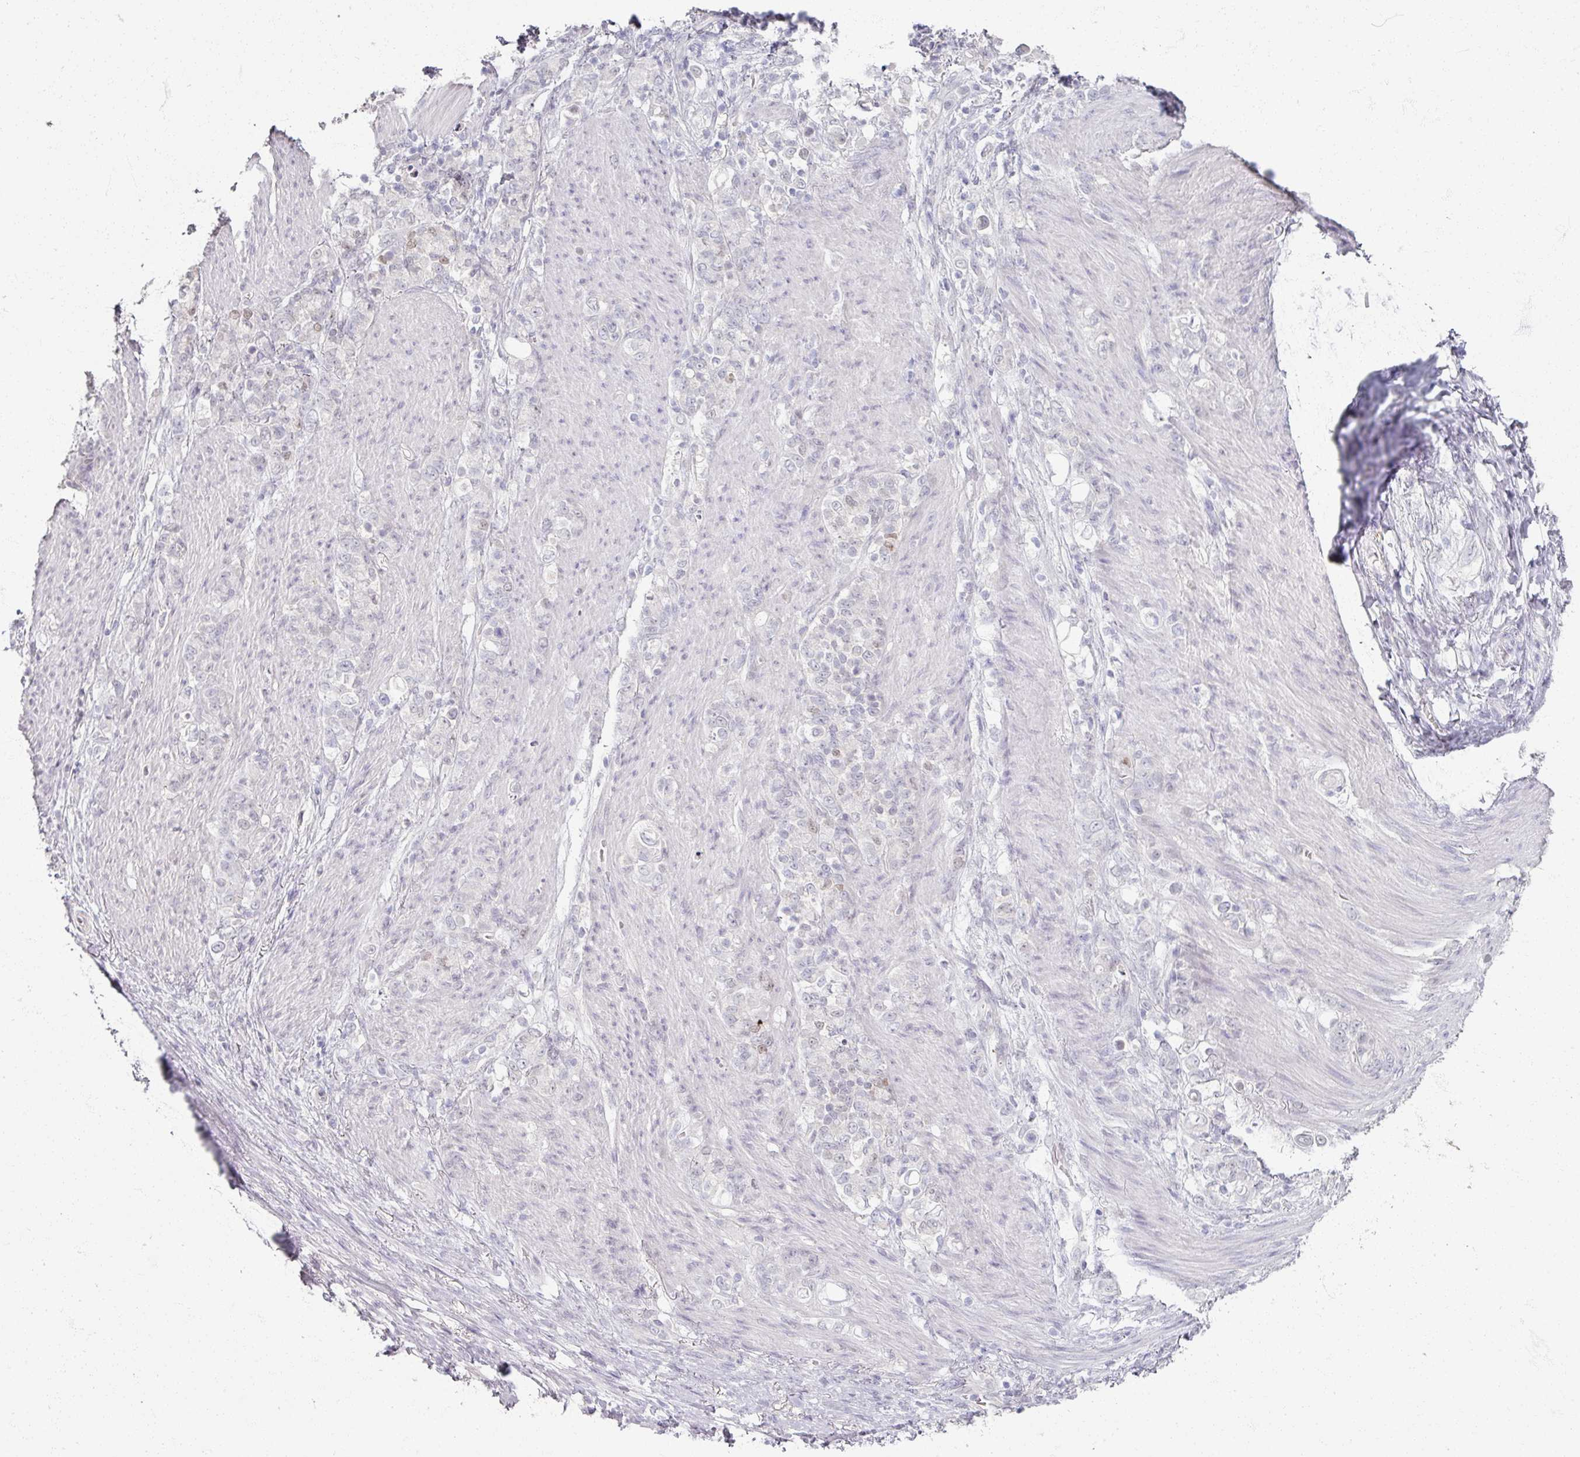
{"staining": {"intensity": "negative", "quantity": "none", "location": "none"}, "tissue": "stomach cancer", "cell_type": "Tumor cells", "image_type": "cancer", "snomed": [{"axis": "morphology", "description": "Adenocarcinoma, NOS"}, {"axis": "topography", "description": "Stomach"}], "caption": "There is no significant staining in tumor cells of adenocarcinoma (stomach).", "gene": "SOX11", "patient": {"sex": "female", "age": 79}}